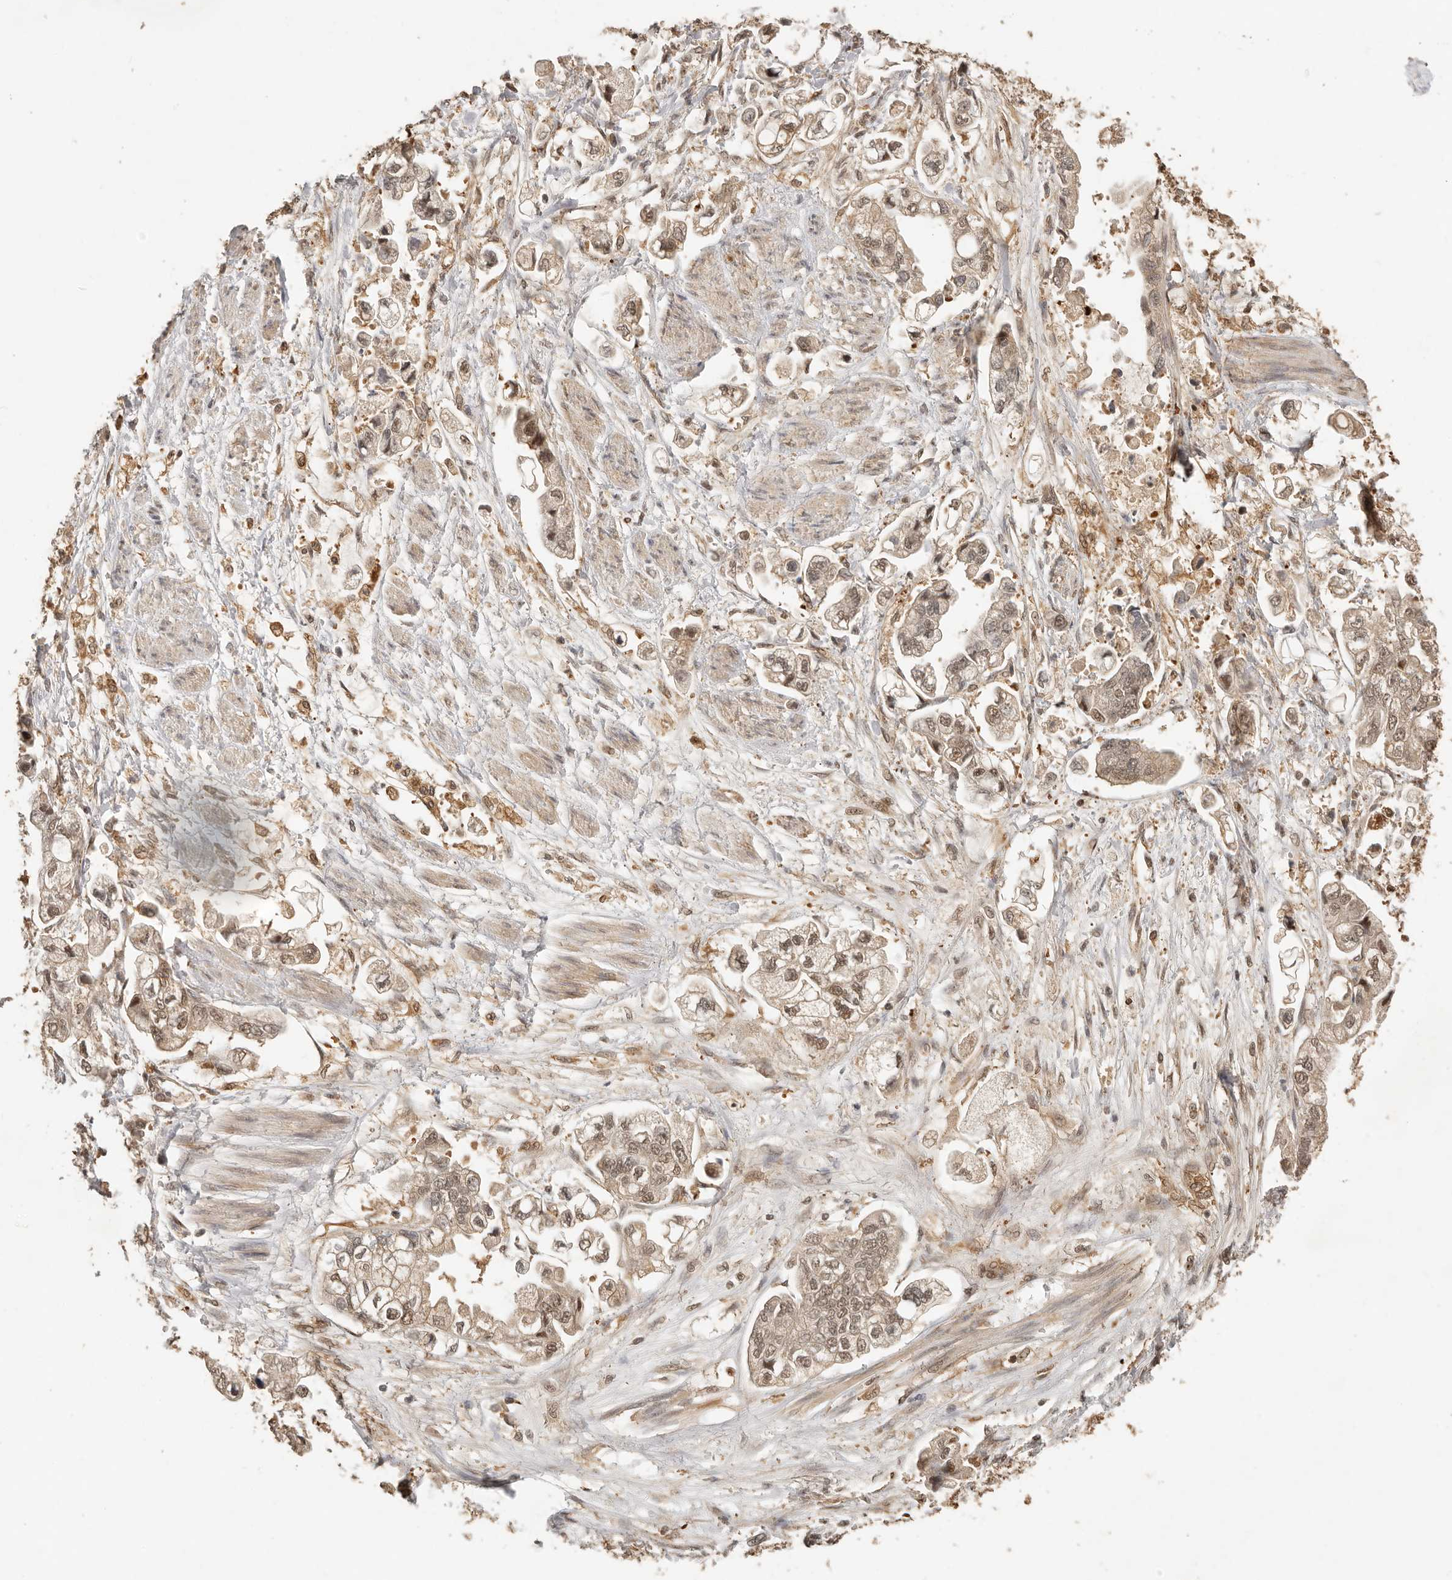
{"staining": {"intensity": "moderate", "quantity": ">75%", "location": "nuclear"}, "tissue": "stomach cancer", "cell_type": "Tumor cells", "image_type": "cancer", "snomed": [{"axis": "morphology", "description": "Adenocarcinoma, NOS"}, {"axis": "topography", "description": "Stomach"}], "caption": "Human stomach cancer stained with a protein marker displays moderate staining in tumor cells.", "gene": "PSMA5", "patient": {"sex": "male", "age": 62}}